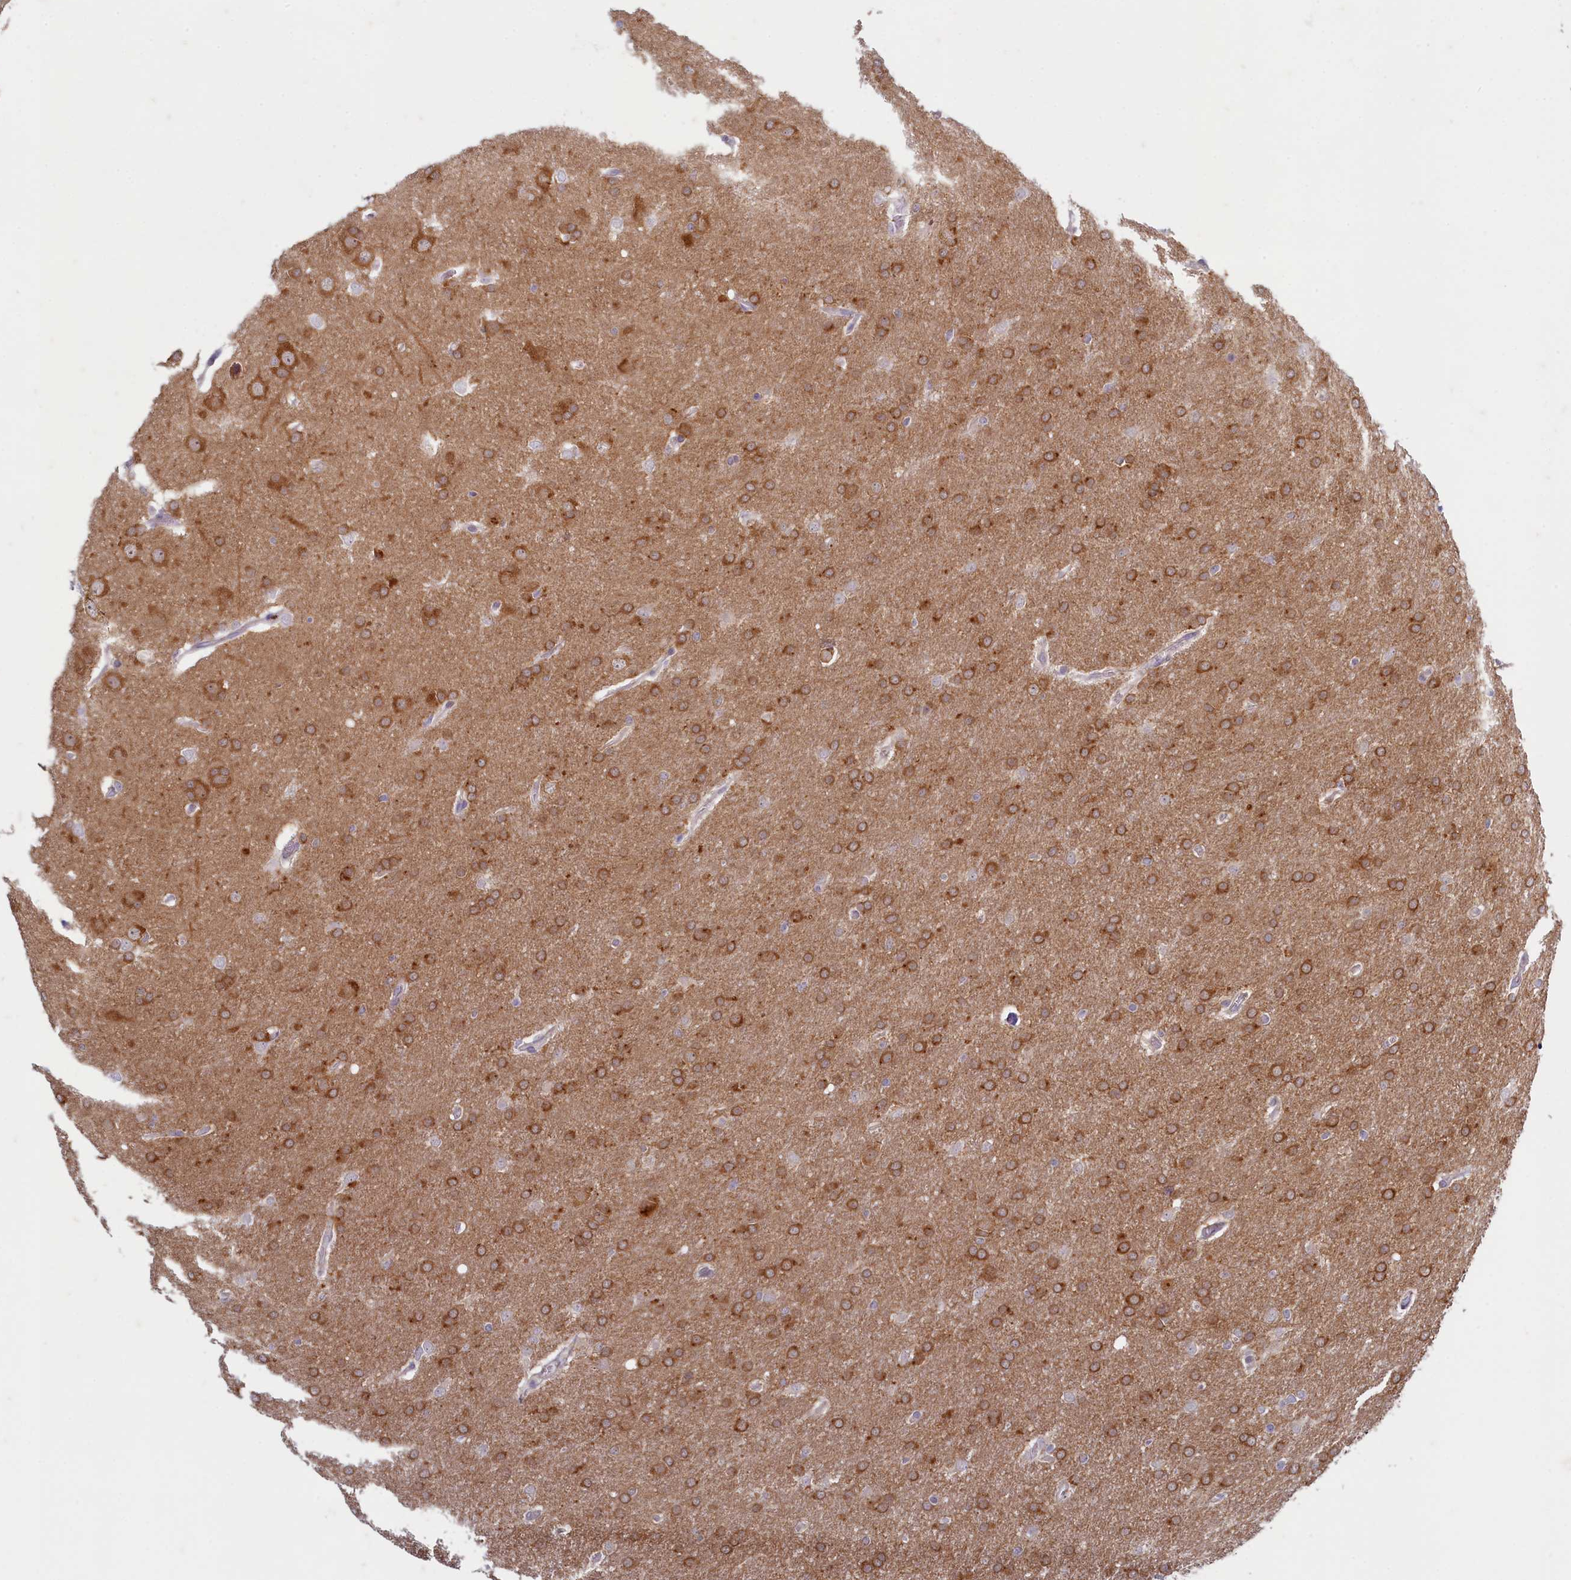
{"staining": {"intensity": "strong", "quantity": ">75%", "location": "cytoplasmic/membranous"}, "tissue": "glioma", "cell_type": "Tumor cells", "image_type": "cancer", "snomed": [{"axis": "morphology", "description": "Glioma, malignant, Low grade"}, {"axis": "topography", "description": "Brain"}], "caption": "Strong cytoplasmic/membranous protein staining is appreciated in approximately >75% of tumor cells in glioma.", "gene": "MAP1LC3A", "patient": {"sex": "female", "age": 32}}